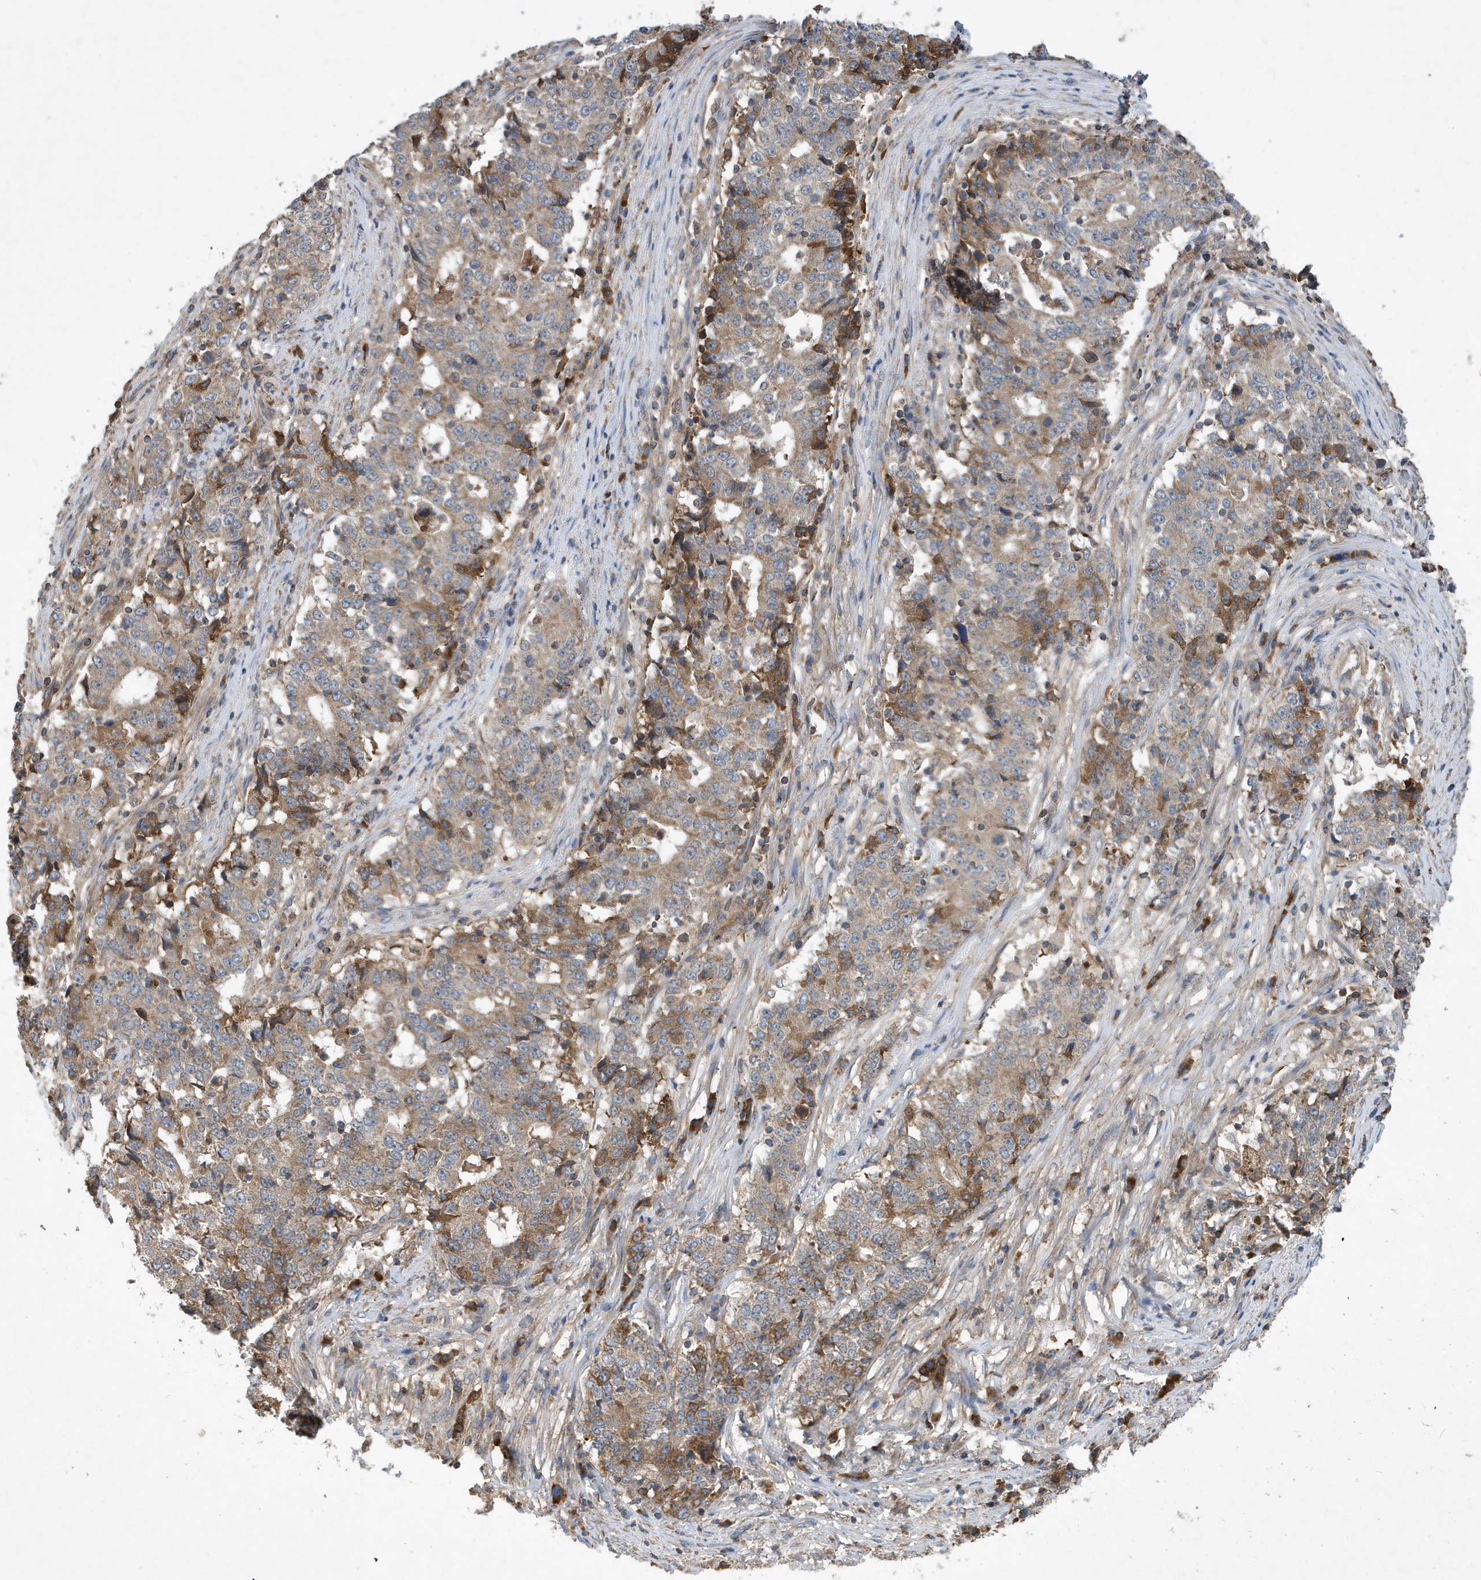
{"staining": {"intensity": "weak", "quantity": "25%-75%", "location": "cytoplasmic/membranous"}, "tissue": "stomach cancer", "cell_type": "Tumor cells", "image_type": "cancer", "snomed": [{"axis": "morphology", "description": "Adenocarcinoma, NOS"}, {"axis": "topography", "description": "Stomach"}], "caption": "Weak cytoplasmic/membranous protein staining is appreciated in about 25%-75% of tumor cells in stomach cancer (adenocarcinoma).", "gene": "STK19", "patient": {"sex": "male", "age": 59}}